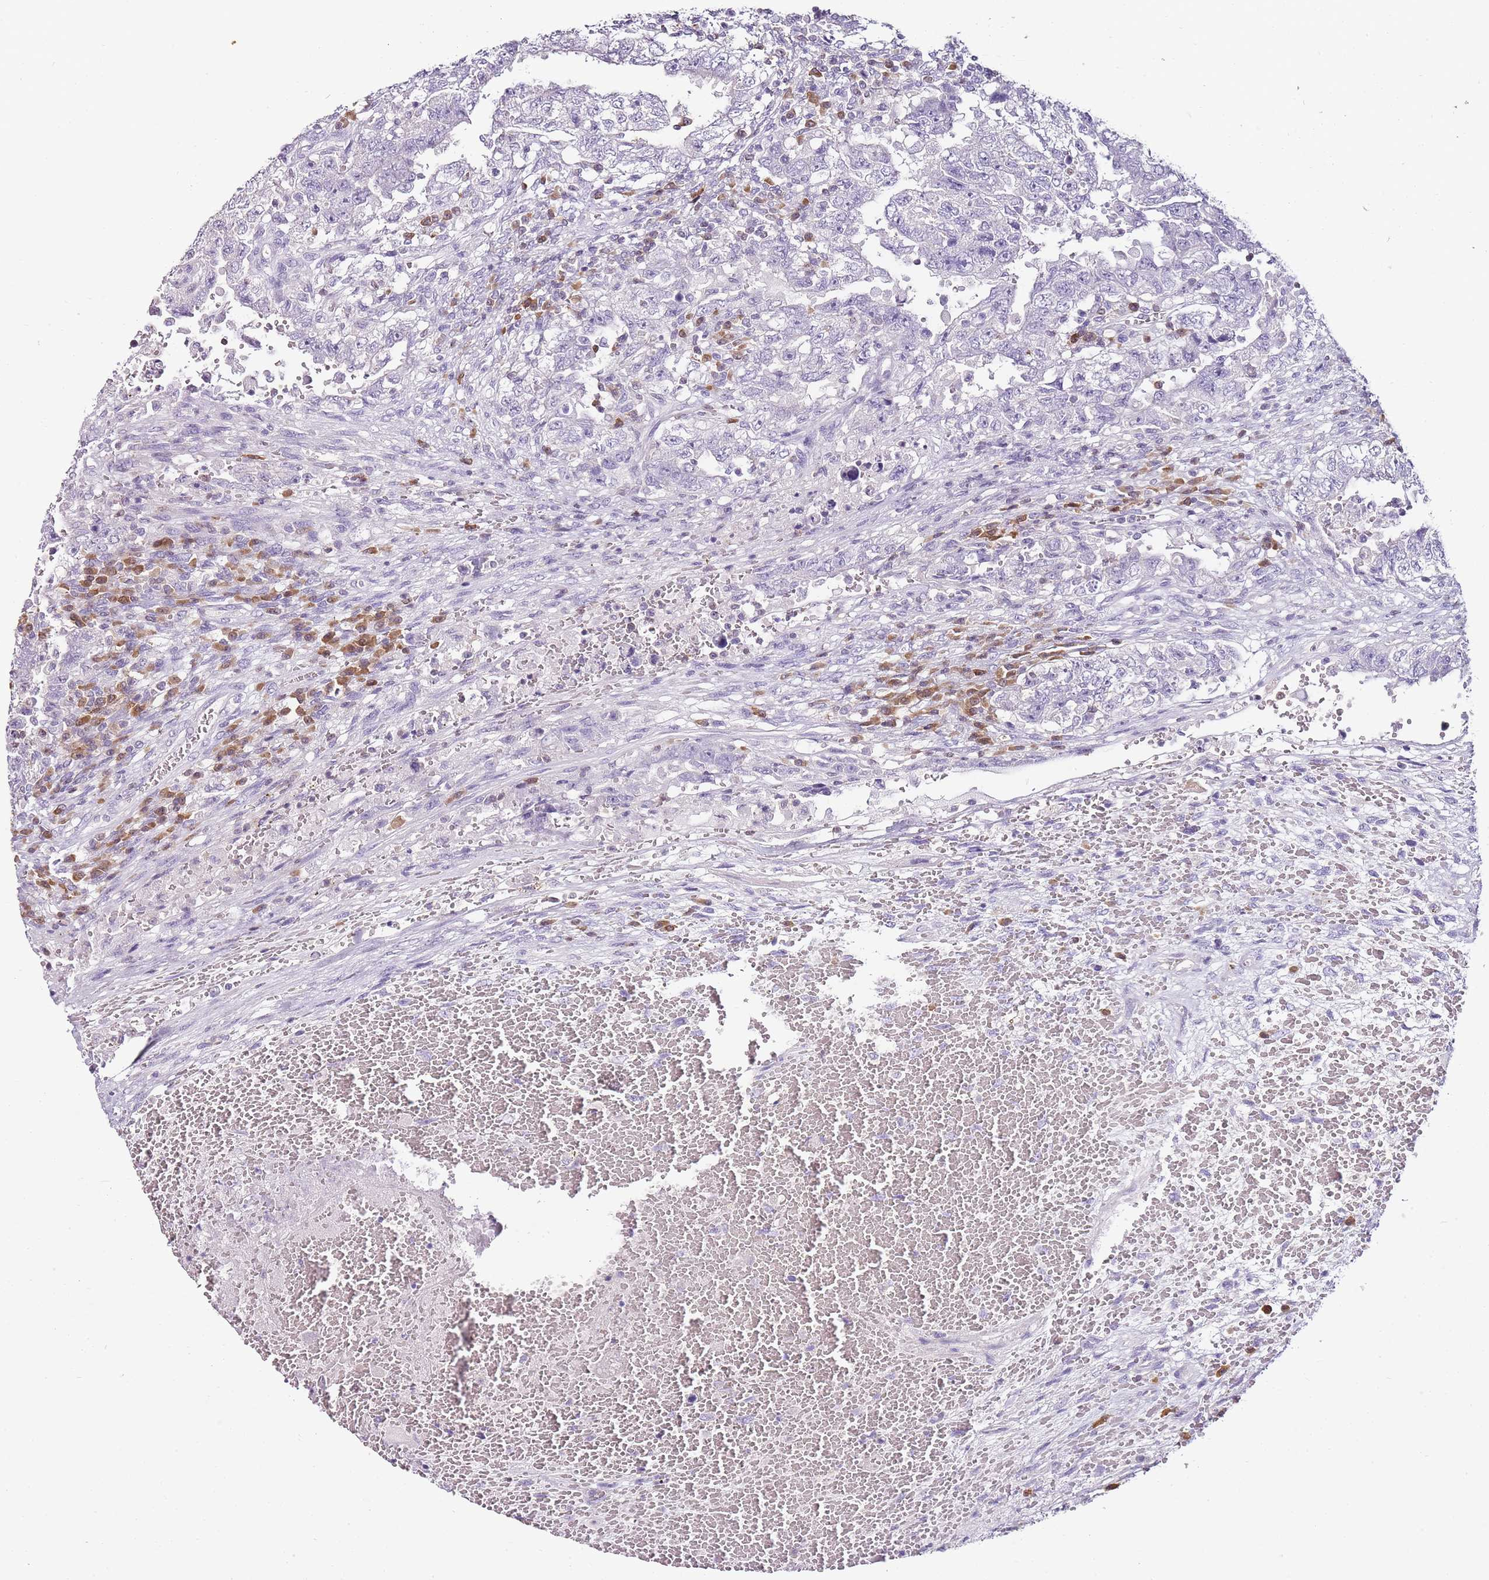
{"staining": {"intensity": "negative", "quantity": "none", "location": "none"}, "tissue": "testis cancer", "cell_type": "Tumor cells", "image_type": "cancer", "snomed": [{"axis": "morphology", "description": "Carcinoma, Embryonal, NOS"}, {"axis": "topography", "description": "Testis"}], "caption": "Tumor cells show no significant protein positivity in testis cancer (embryonal carcinoma).", "gene": "ZBP1", "patient": {"sex": "male", "age": 26}}